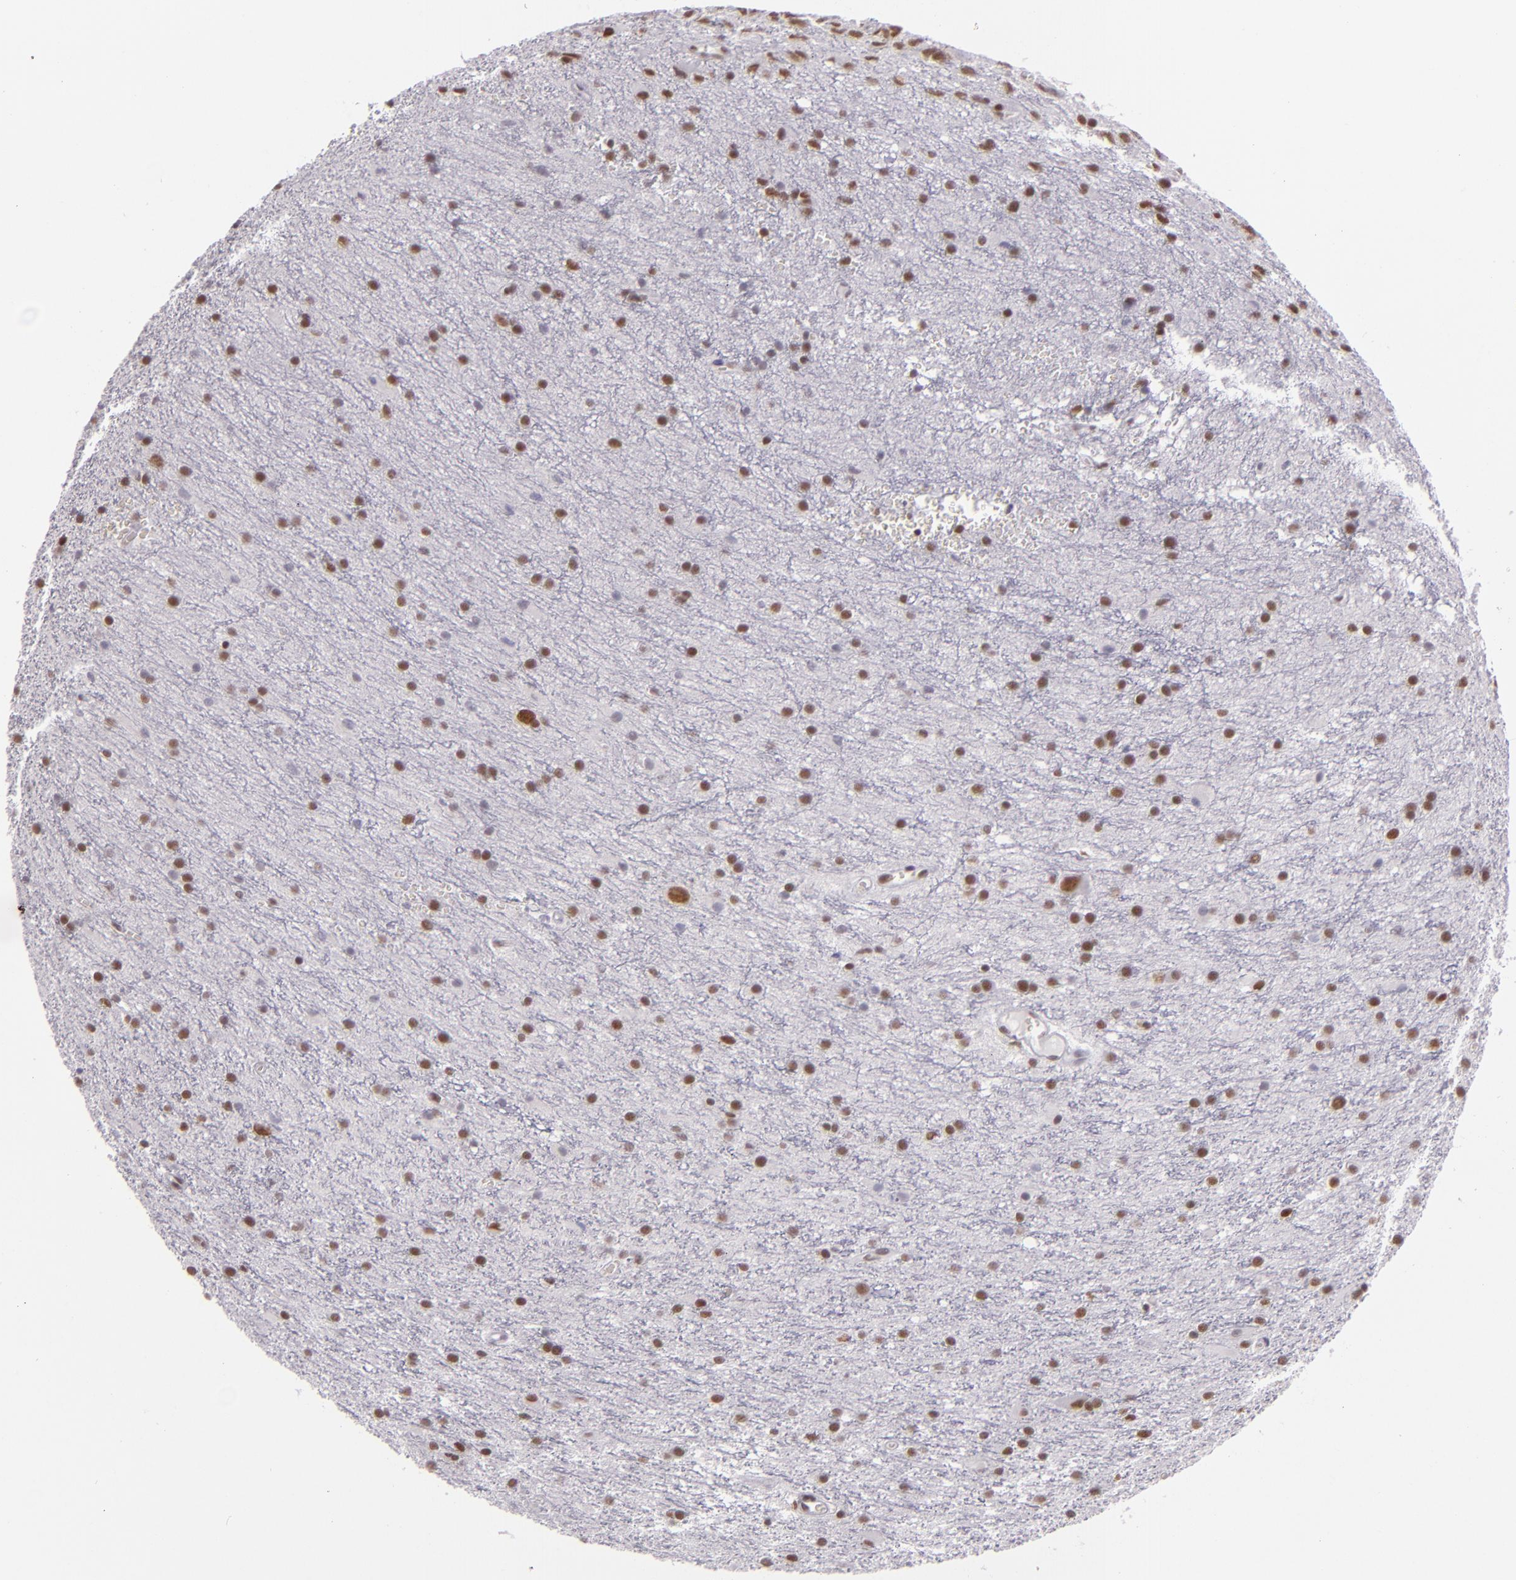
{"staining": {"intensity": "moderate", "quantity": ">75%", "location": "nuclear"}, "tissue": "glioma", "cell_type": "Tumor cells", "image_type": "cancer", "snomed": [{"axis": "morphology", "description": "Glioma, malignant, Low grade"}, {"axis": "topography", "description": "Brain"}], "caption": "Glioma was stained to show a protein in brown. There is medium levels of moderate nuclear expression in about >75% of tumor cells. (IHC, brightfield microscopy, high magnification).", "gene": "BRD8", "patient": {"sex": "female", "age": 15}}